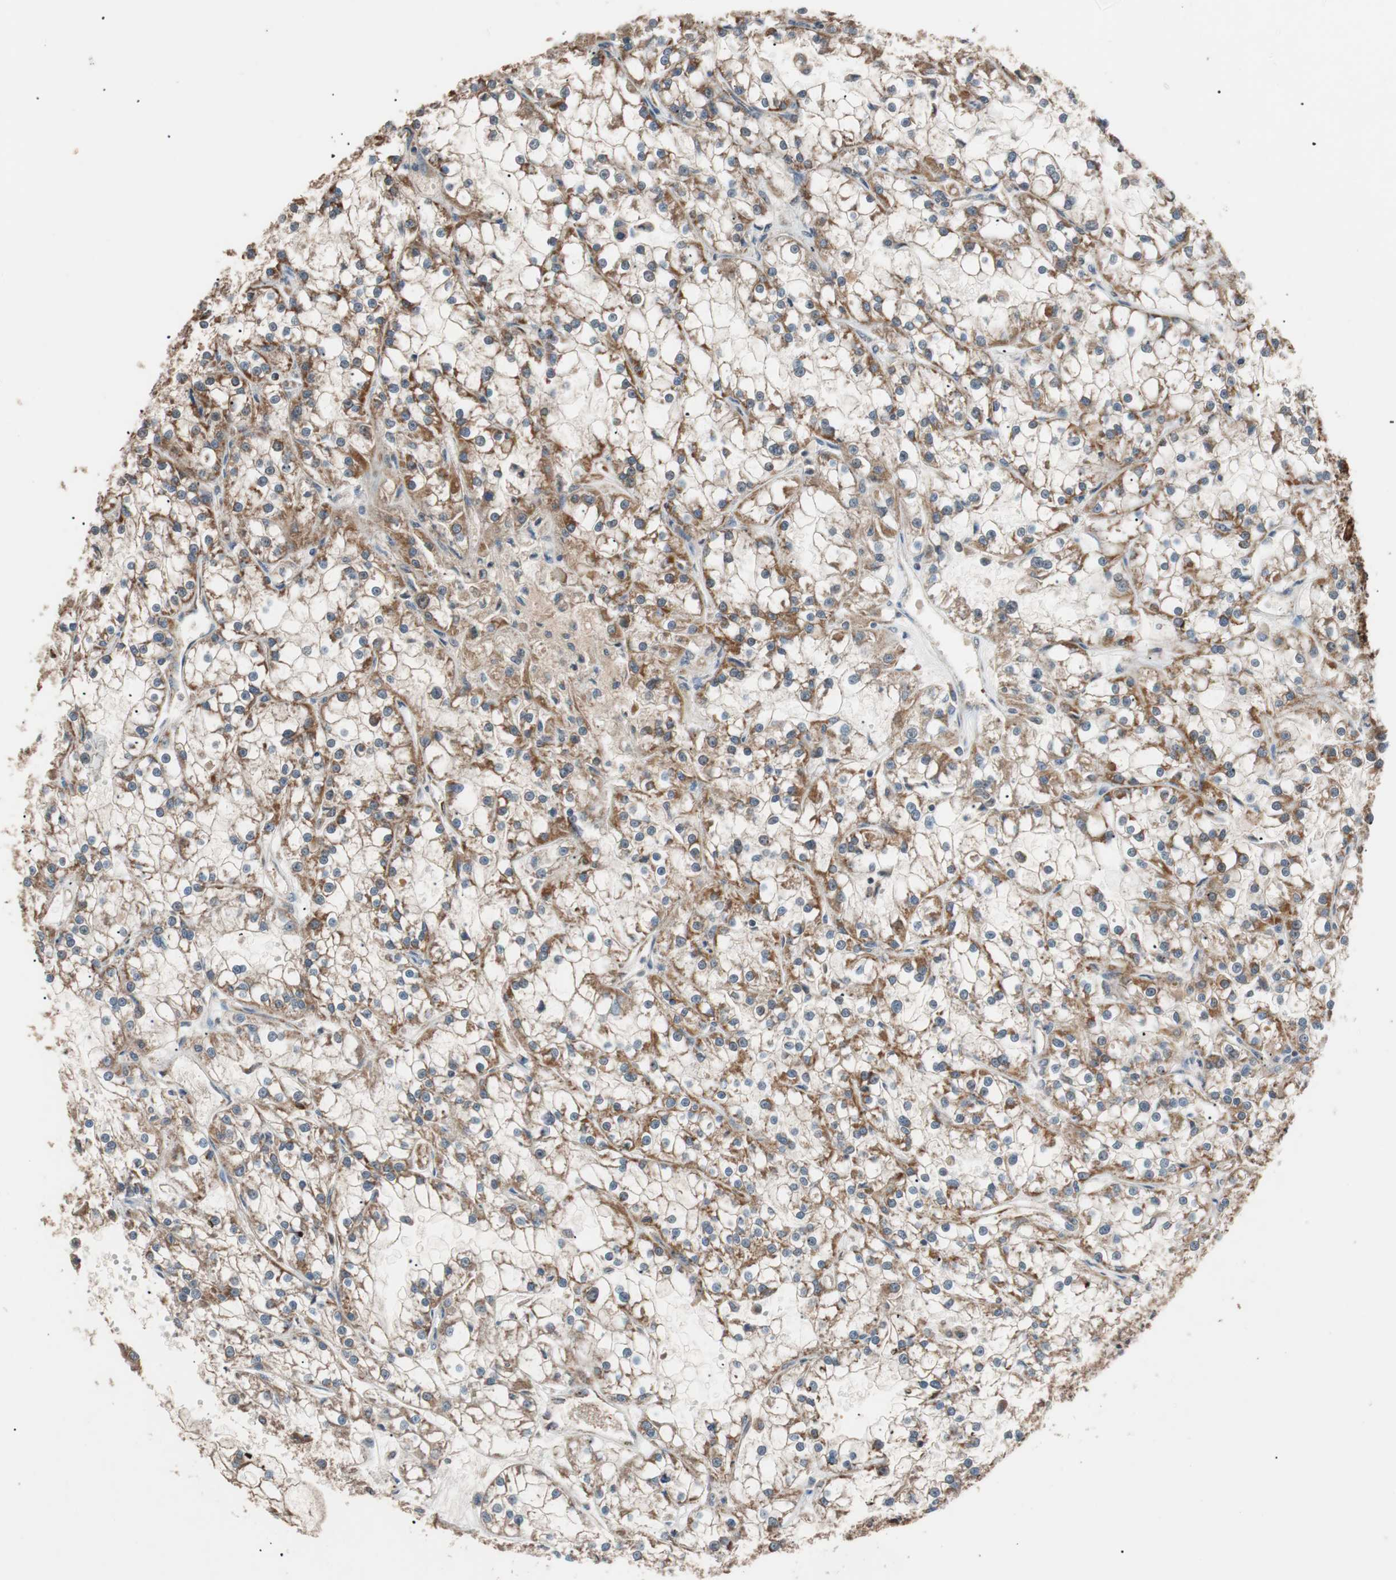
{"staining": {"intensity": "moderate", "quantity": ">75%", "location": "cytoplasmic/membranous"}, "tissue": "renal cancer", "cell_type": "Tumor cells", "image_type": "cancer", "snomed": [{"axis": "morphology", "description": "Adenocarcinoma, NOS"}, {"axis": "topography", "description": "Kidney"}], "caption": "IHC image of neoplastic tissue: human renal cancer (adenocarcinoma) stained using IHC reveals medium levels of moderate protein expression localized specifically in the cytoplasmic/membranous of tumor cells, appearing as a cytoplasmic/membranous brown color.", "gene": "PITRM1", "patient": {"sex": "female", "age": 52}}